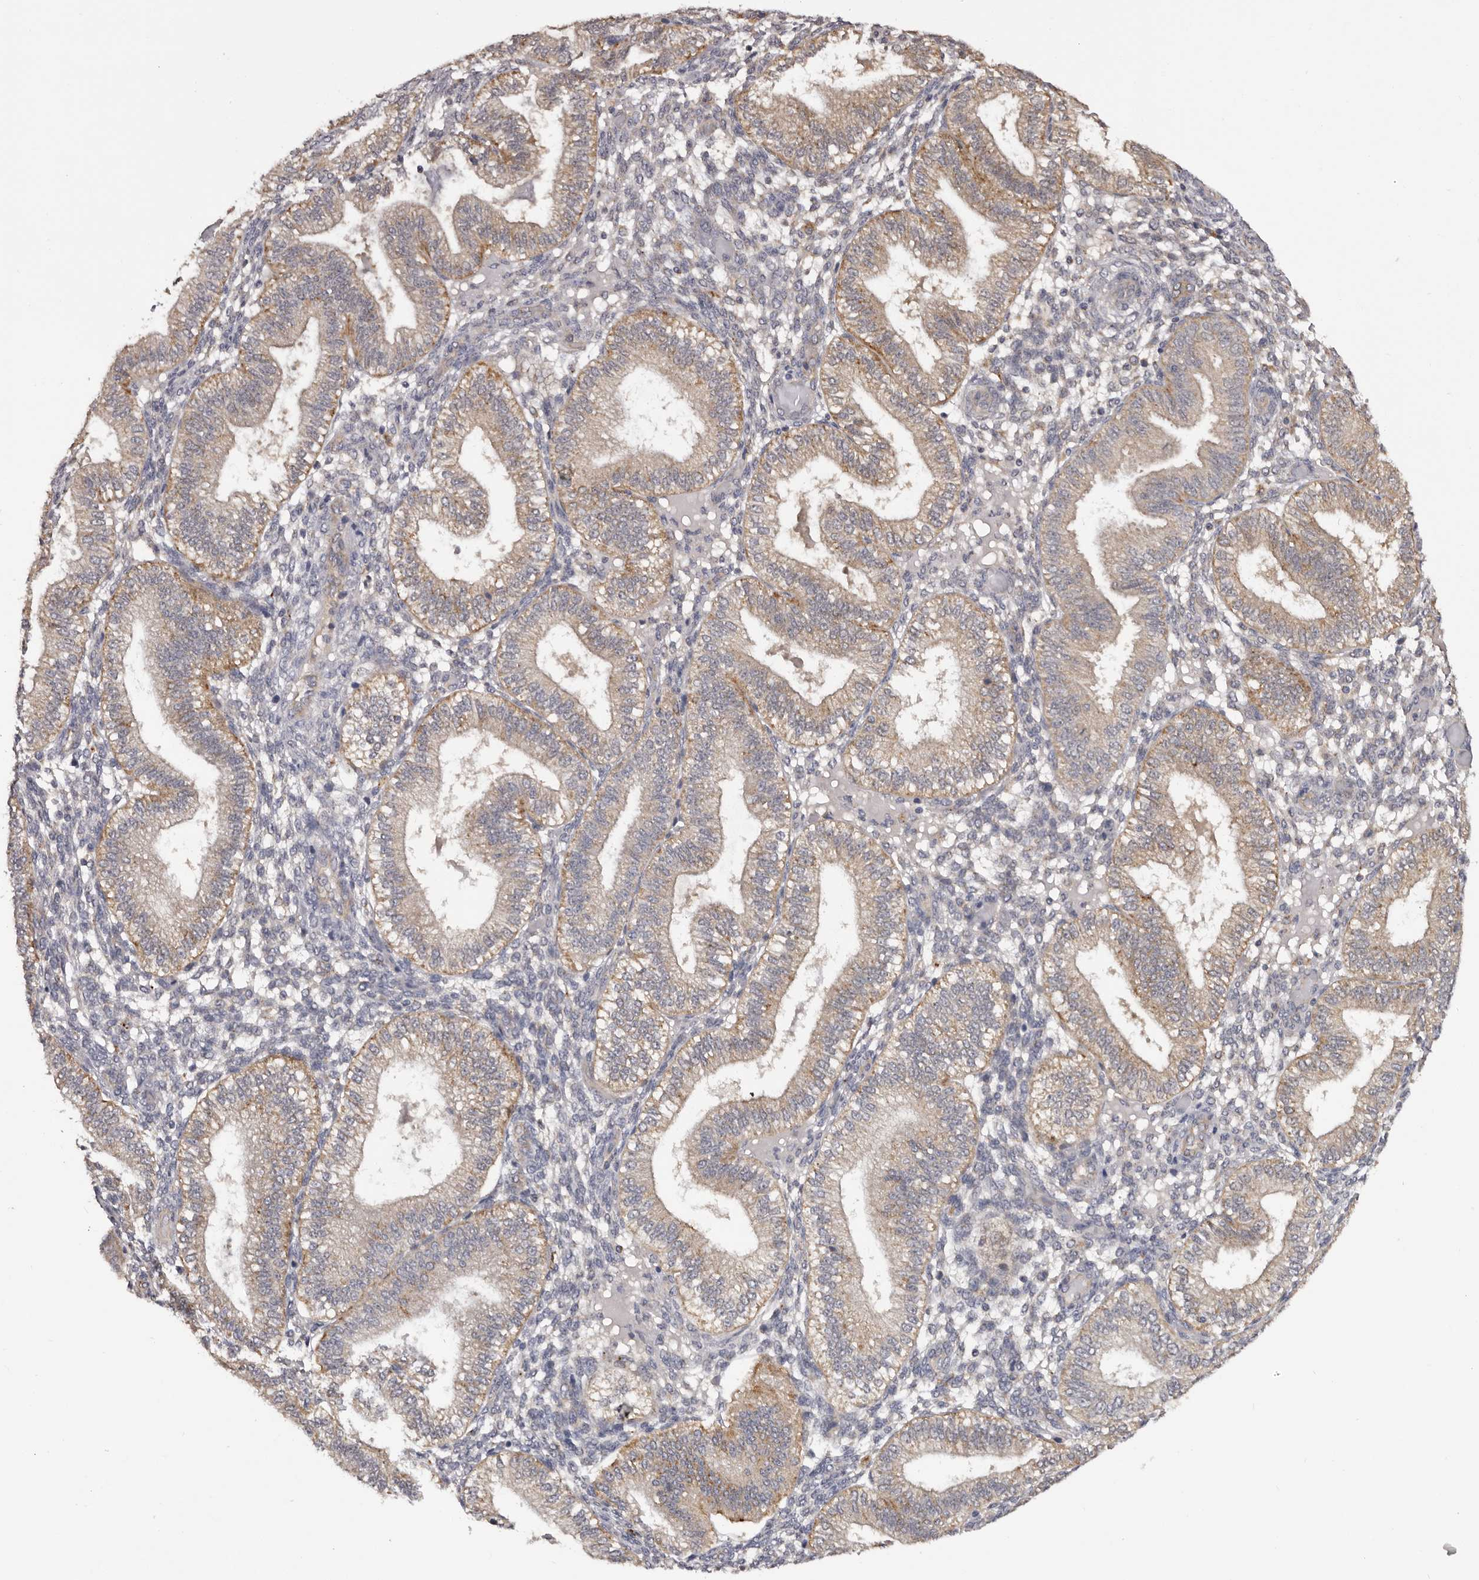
{"staining": {"intensity": "negative", "quantity": "none", "location": "none"}, "tissue": "endometrium", "cell_type": "Cells in endometrial stroma", "image_type": "normal", "snomed": [{"axis": "morphology", "description": "Normal tissue, NOS"}, {"axis": "topography", "description": "Endometrium"}], "caption": "Immunohistochemistry (IHC) photomicrograph of benign endometrium: human endometrium stained with DAB (3,3'-diaminobenzidine) demonstrates no significant protein expression in cells in endometrial stroma.", "gene": "DAP", "patient": {"sex": "female", "age": 39}}